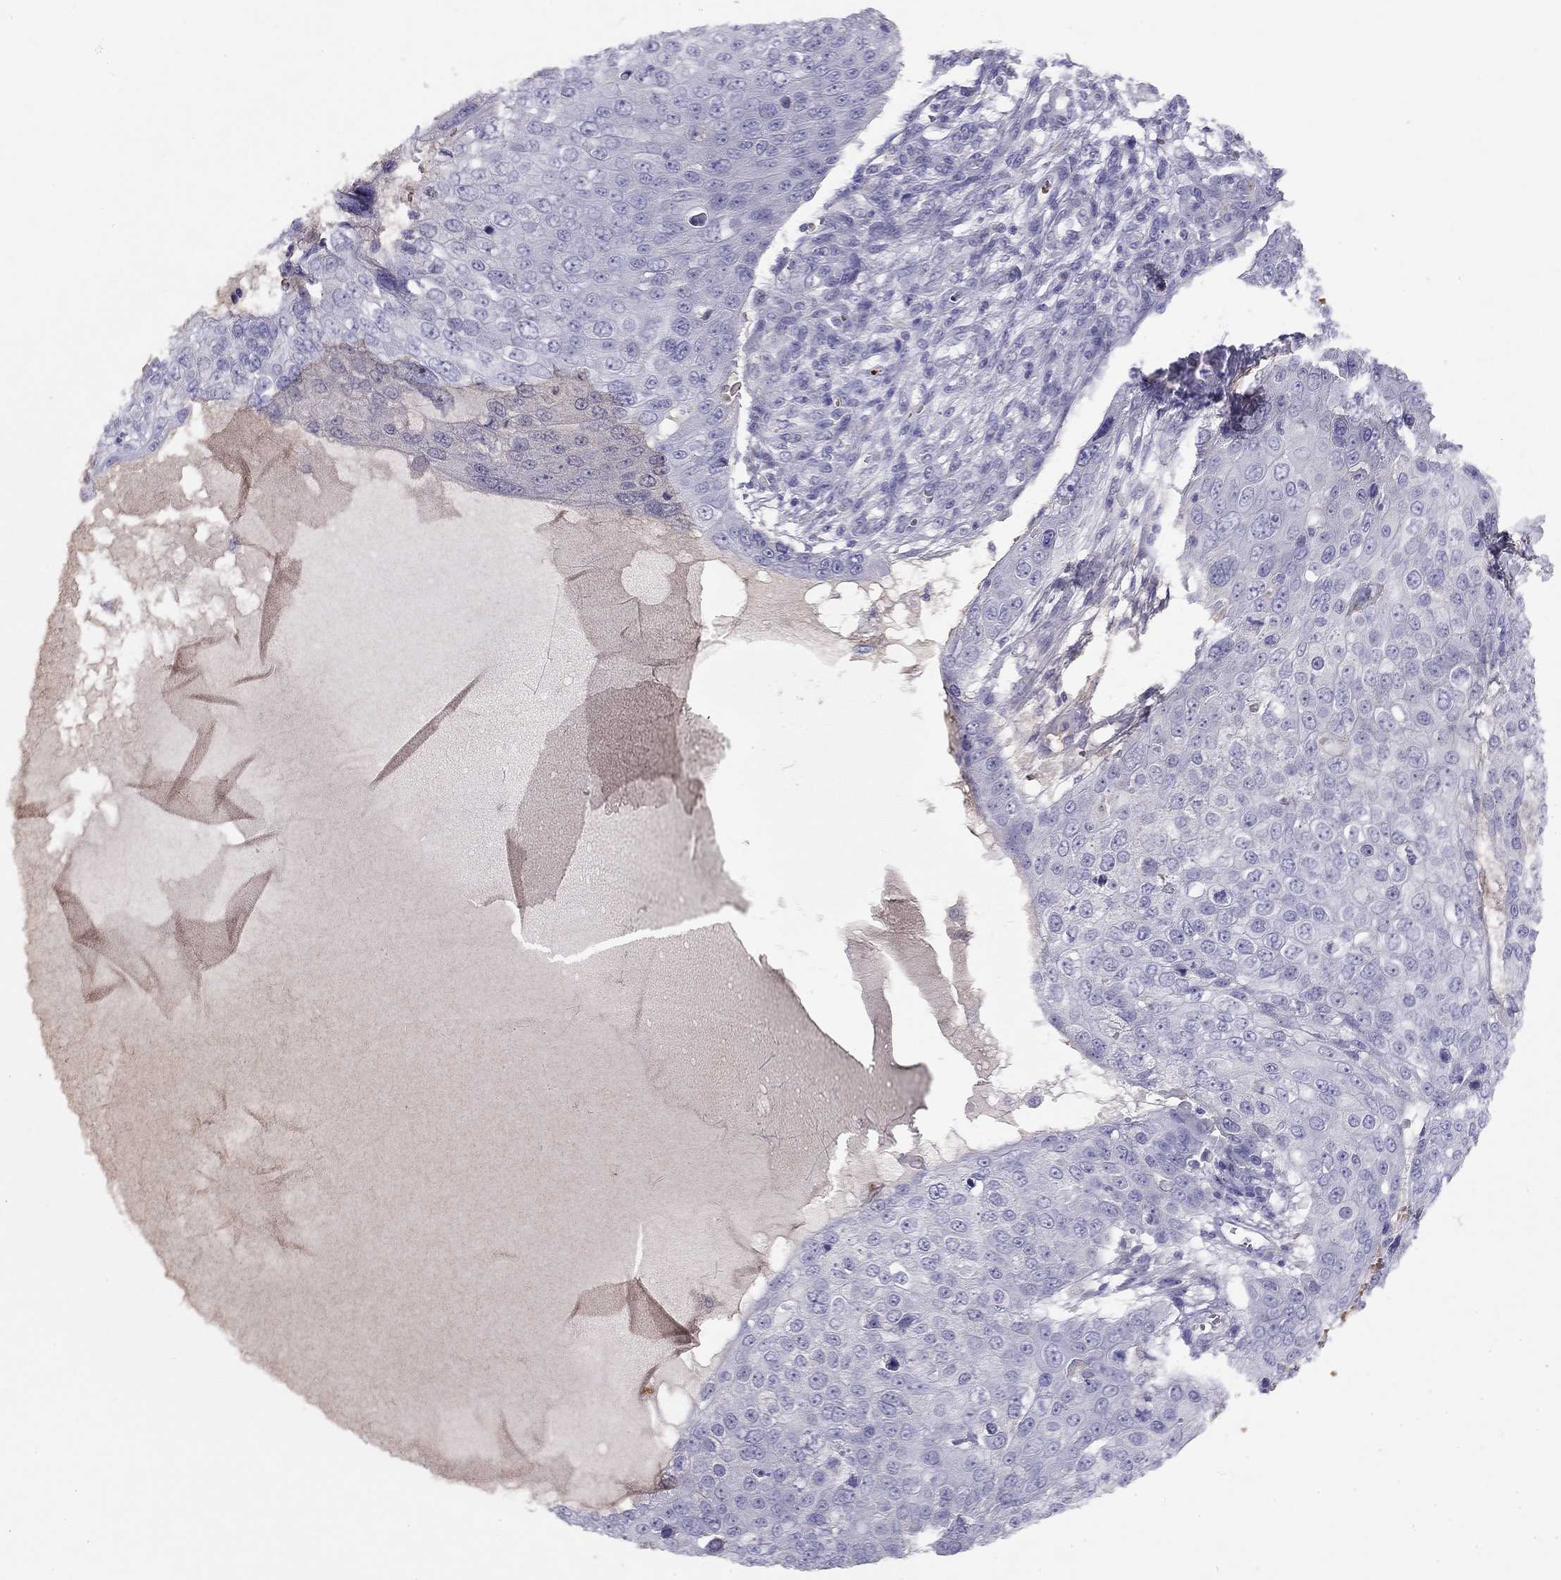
{"staining": {"intensity": "negative", "quantity": "none", "location": "none"}, "tissue": "skin cancer", "cell_type": "Tumor cells", "image_type": "cancer", "snomed": [{"axis": "morphology", "description": "Squamous cell carcinoma, NOS"}, {"axis": "topography", "description": "Skin"}], "caption": "Histopathology image shows no significant protein staining in tumor cells of squamous cell carcinoma (skin).", "gene": "RHD", "patient": {"sex": "male", "age": 71}}